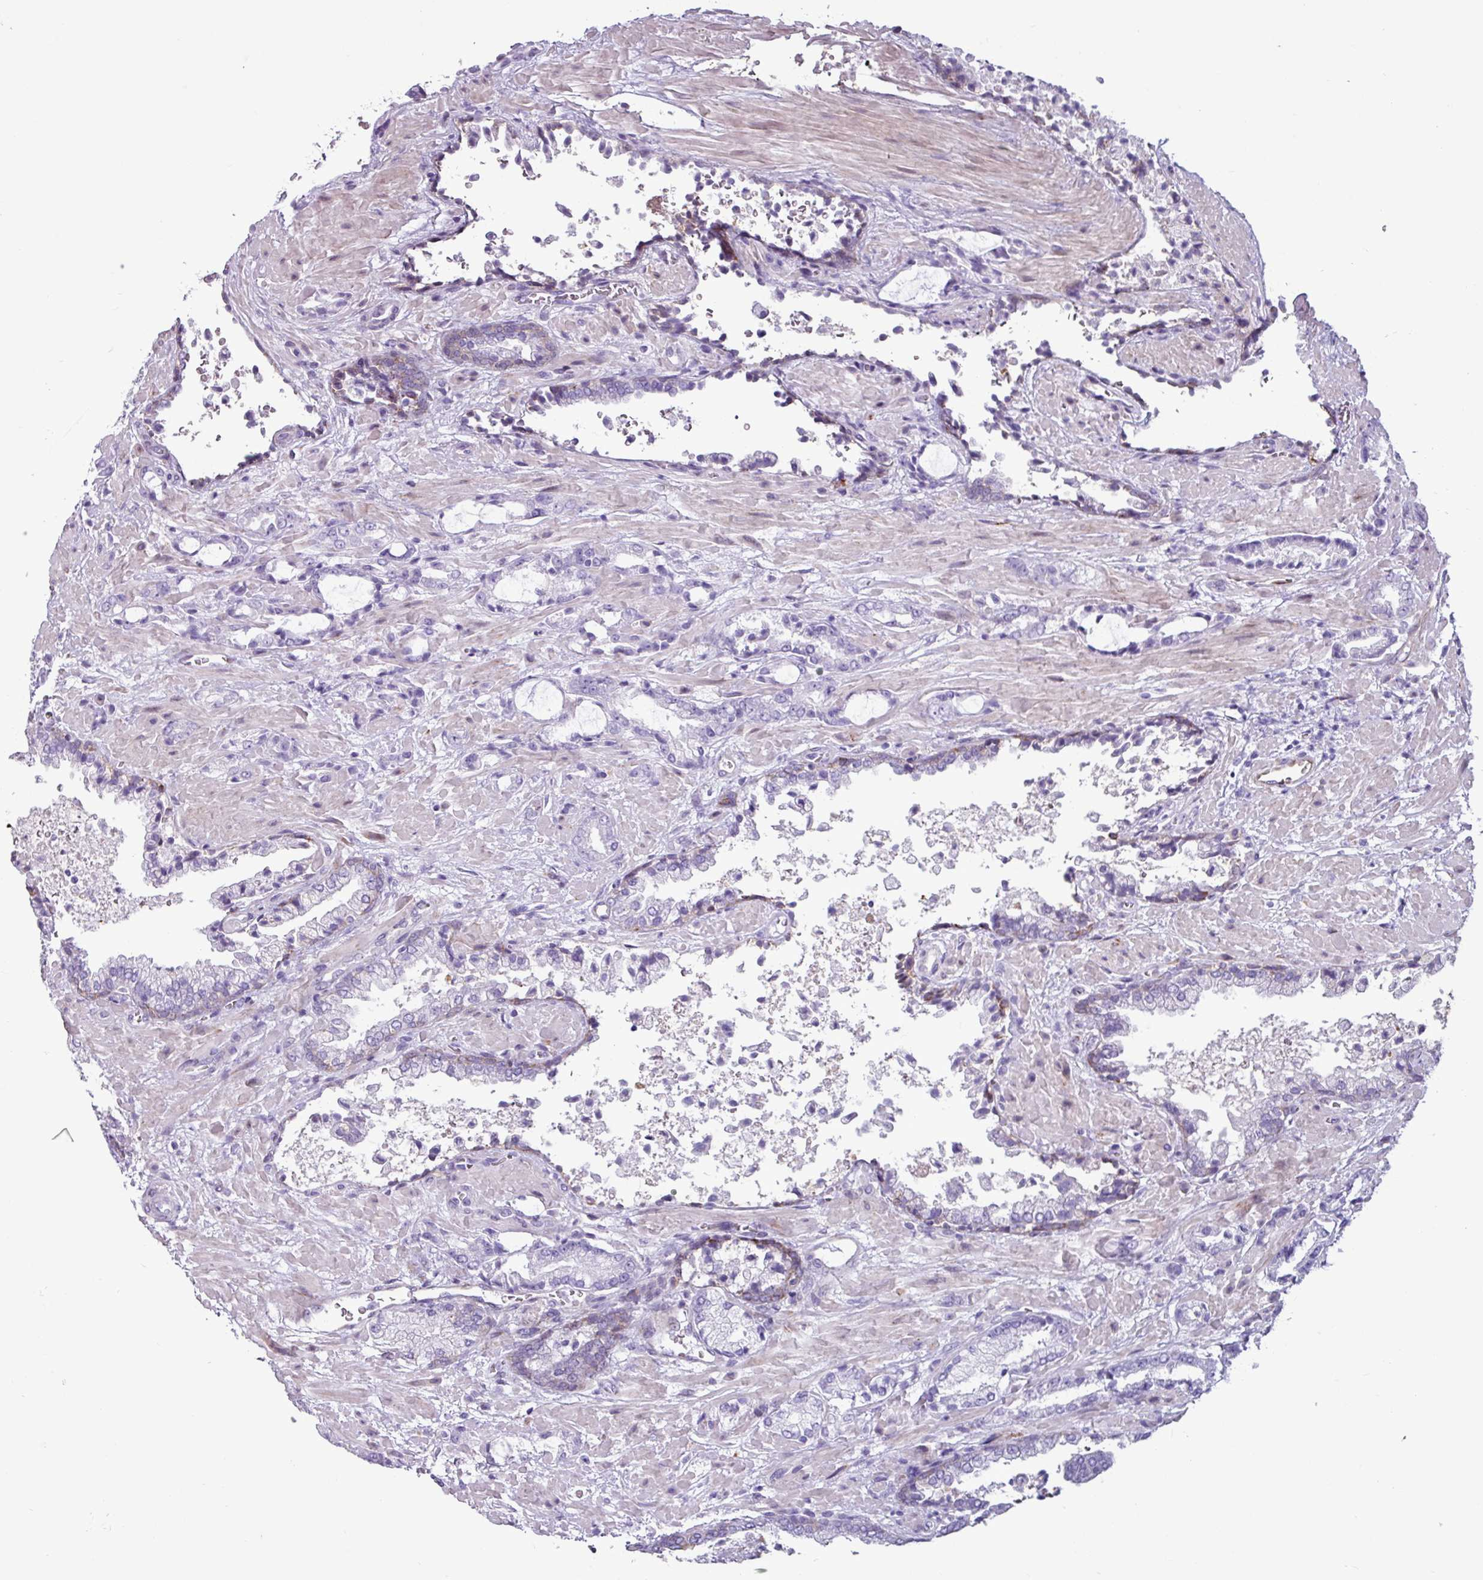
{"staining": {"intensity": "negative", "quantity": "none", "location": "none"}, "tissue": "prostate cancer", "cell_type": "Tumor cells", "image_type": "cancer", "snomed": [{"axis": "morphology", "description": "Adenocarcinoma, High grade"}, {"axis": "topography", "description": "Prostate"}], "caption": "Image shows no protein staining in tumor cells of prostate cancer (high-grade adenocarcinoma) tissue. (DAB IHC with hematoxylin counter stain).", "gene": "PPP1R35", "patient": {"sex": "male", "age": 68}}